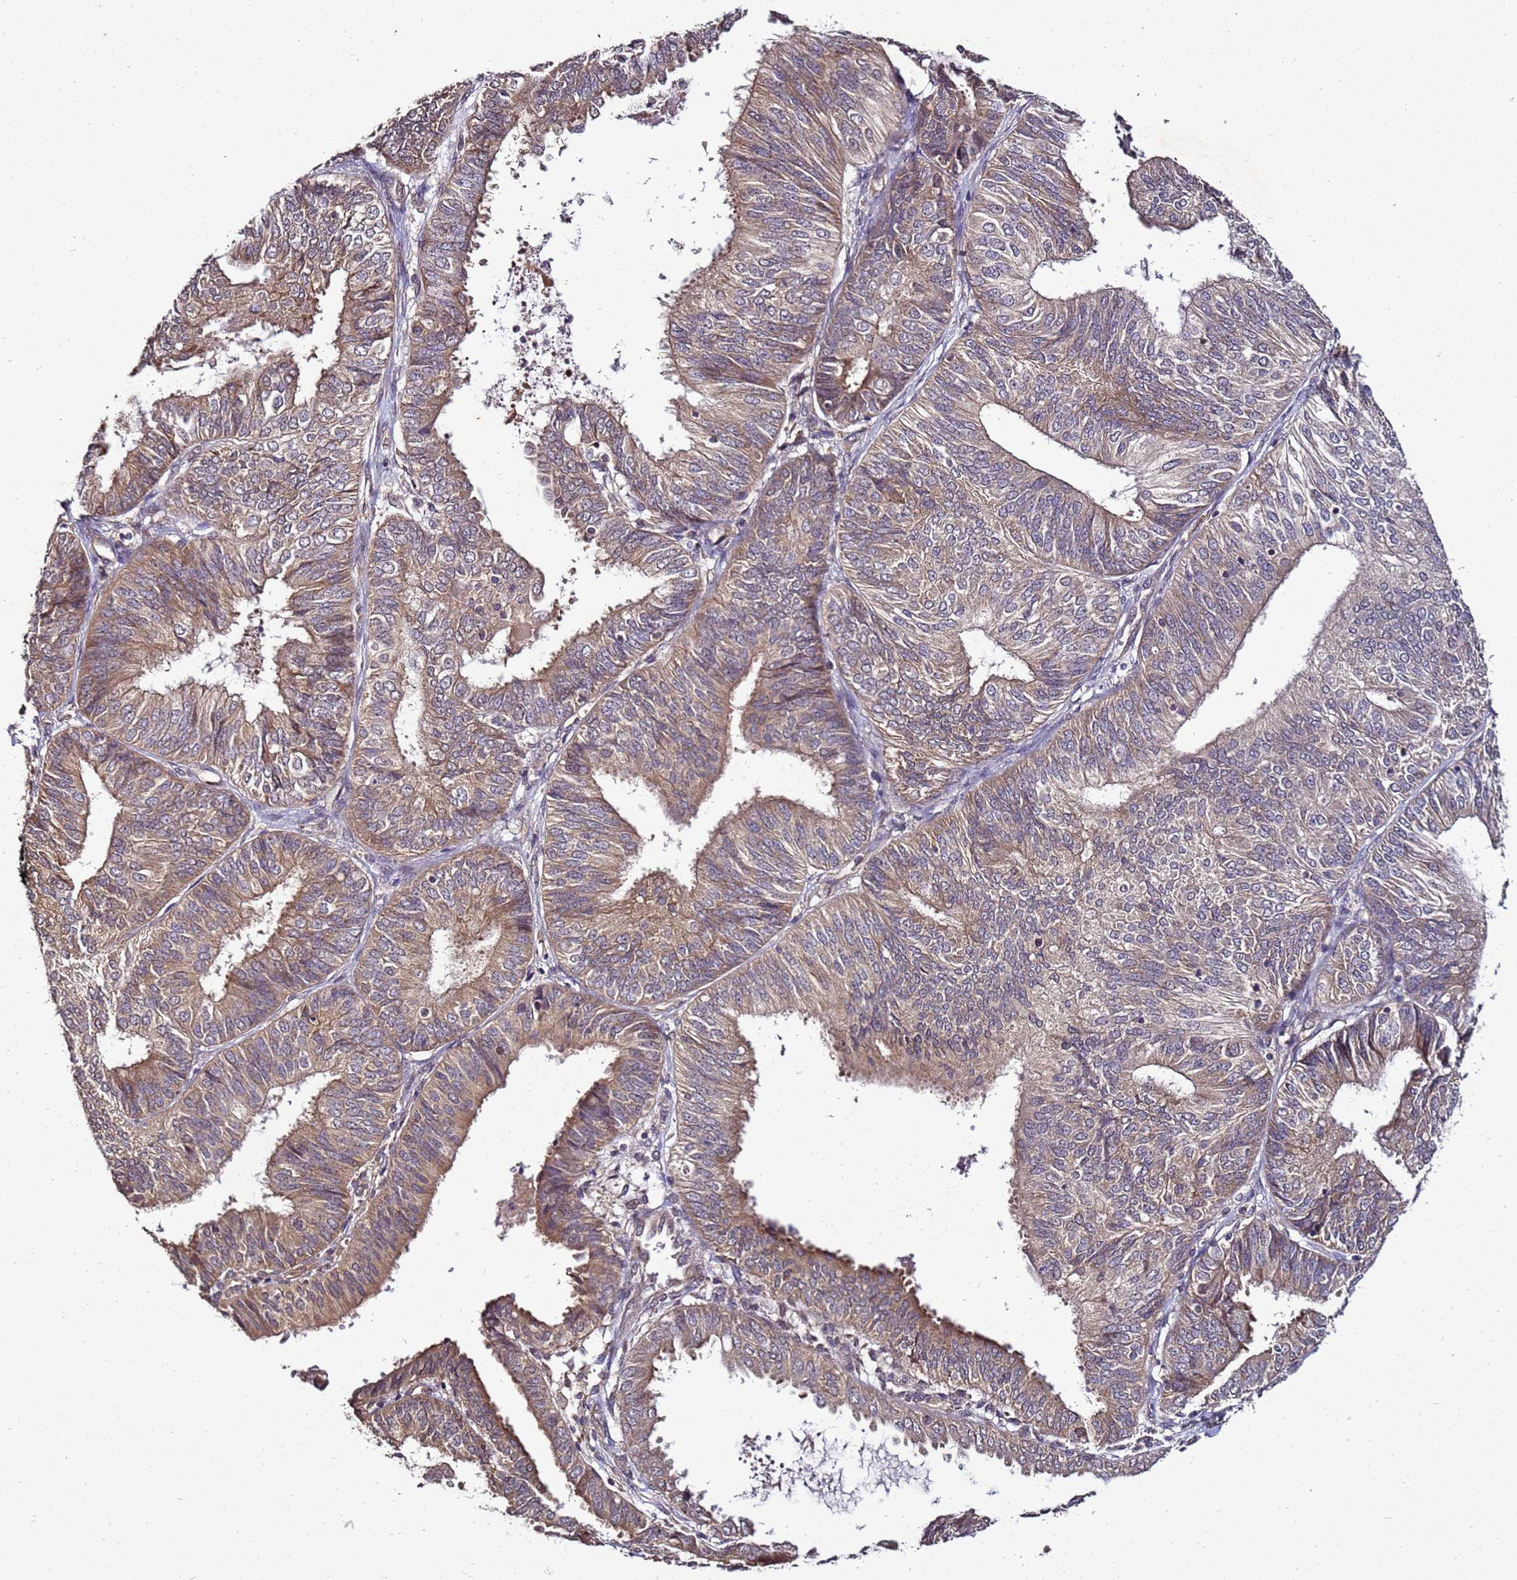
{"staining": {"intensity": "moderate", "quantity": ">75%", "location": "cytoplasmic/membranous"}, "tissue": "endometrial cancer", "cell_type": "Tumor cells", "image_type": "cancer", "snomed": [{"axis": "morphology", "description": "Adenocarcinoma, NOS"}, {"axis": "topography", "description": "Endometrium"}], "caption": "About >75% of tumor cells in human endometrial cancer show moderate cytoplasmic/membranous protein positivity as visualized by brown immunohistochemical staining.", "gene": "ANKRD17", "patient": {"sex": "female", "age": 58}}